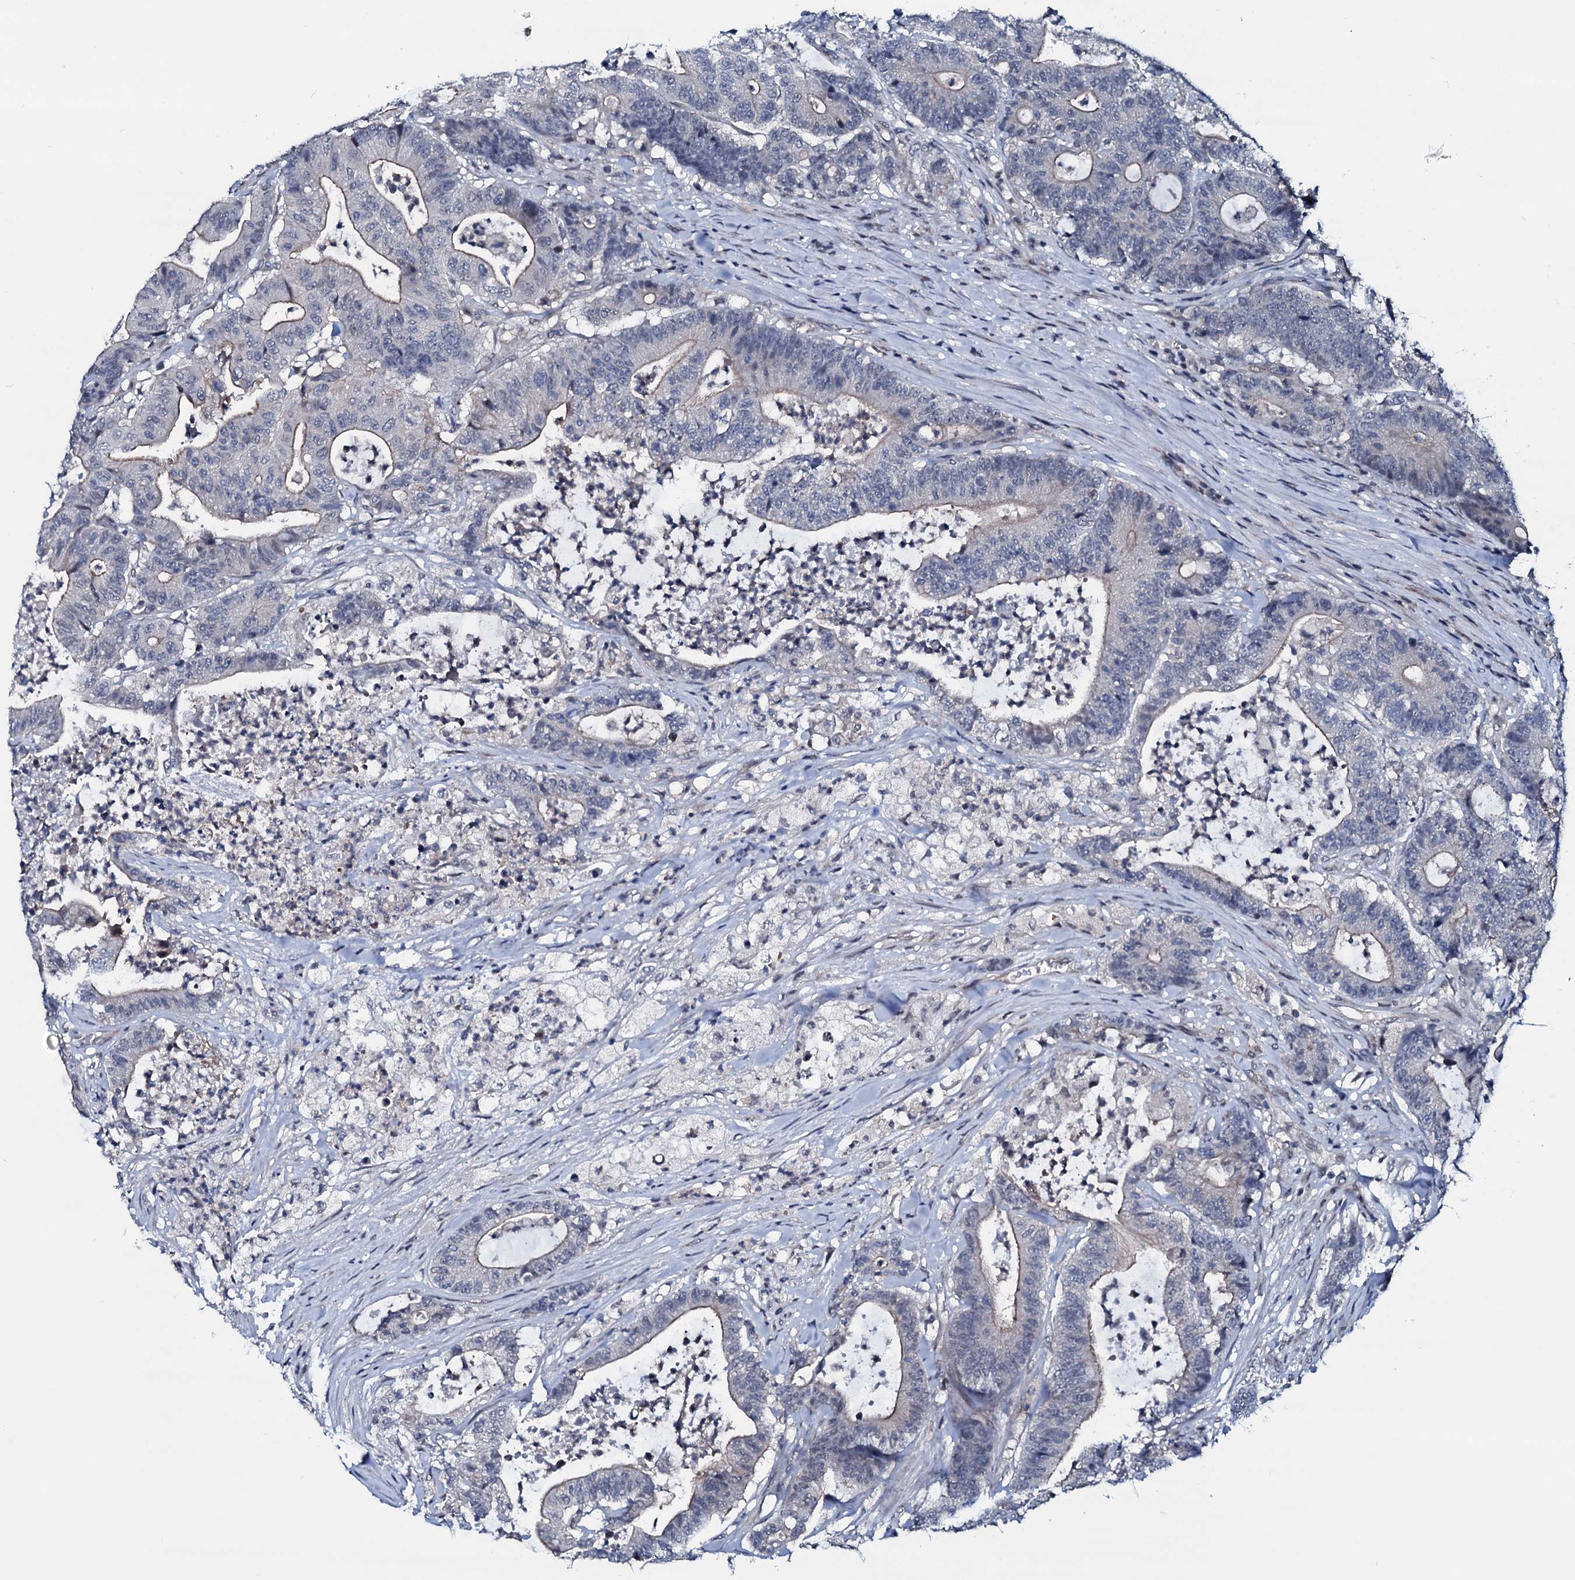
{"staining": {"intensity": "moderate", "quantity": "<25%", "location": "cytoplasmic/membranous"}, "tissue": "colorectal cancer", "cell_type": "Tumor cells", "image_type": "cancer", "snomed": [{"axis": "morphology", "description": "Adenocarcinoma, NOS"}, {"axis": "topography", "description": "Colon"}], "caption": "A brown stain shows moderate cytoplasmic/membranous positivity of a protein in human colorectal cancer tumor cells. (Brightfield microscopy of DAB IHC at high magnification).", "gene": "OGFOD2", "patient": {"sex": "female", "age": 84}}